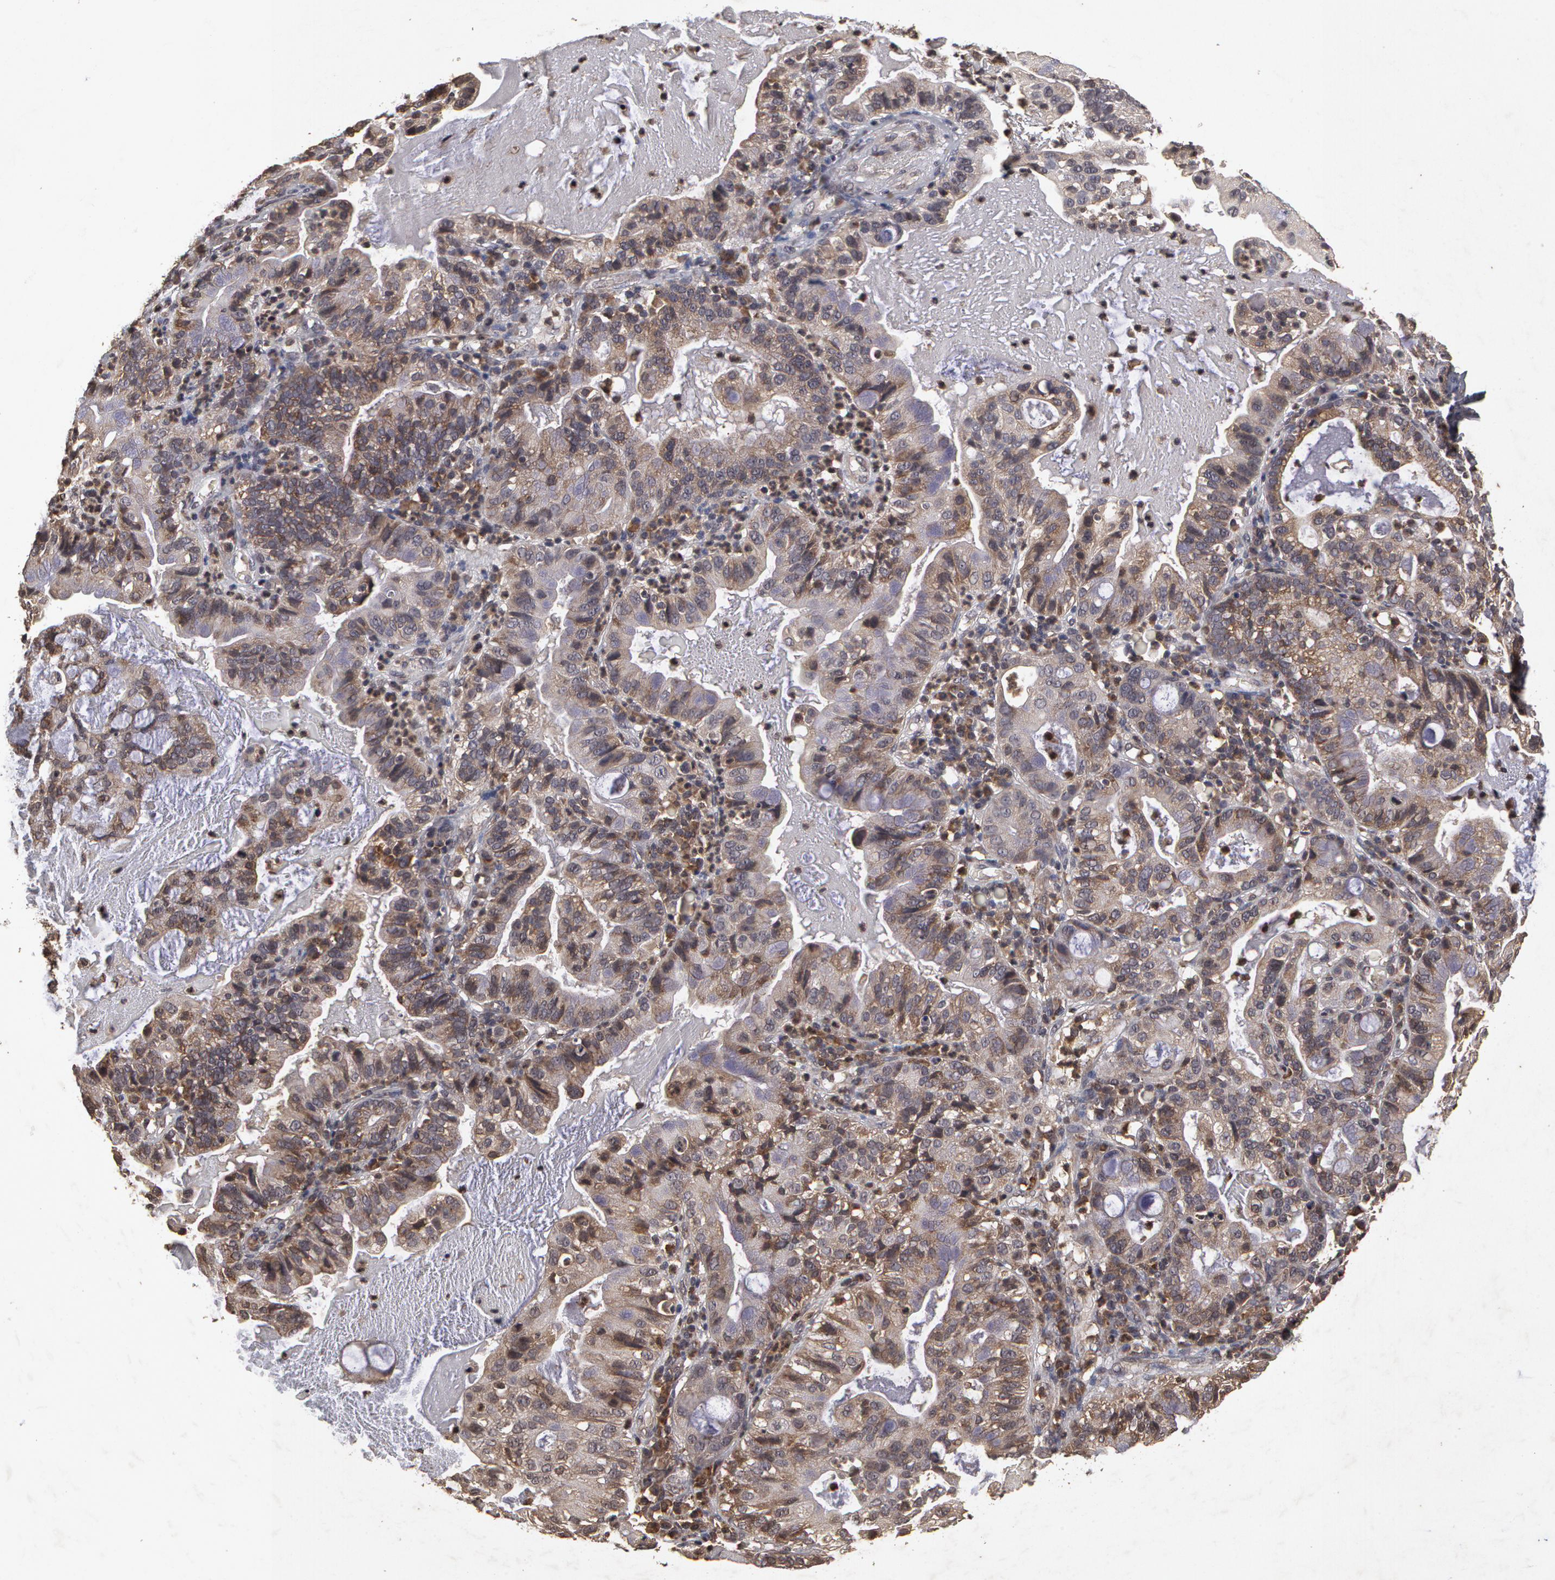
{"staining": {"intensity": "negative", "quantity": "none", "location": "none"}, "tissue": "cervical cancer", "cell_type": "Tumor cells", "image_type": "cancer", "snomed": [{"axis": "morphology", "description": "Adenocarcinoma, NOS"}, {"axis": "topography", "description": "Cervix"}], "caption": "DAB (3,3'-diaminobenzidine) immunohistochemical staining of human adenocarcinoma (cervical) exhibits no significant positivity in tumor cells.", "gene": "CALR", "patient": {"sex": "female", "age": 41}}